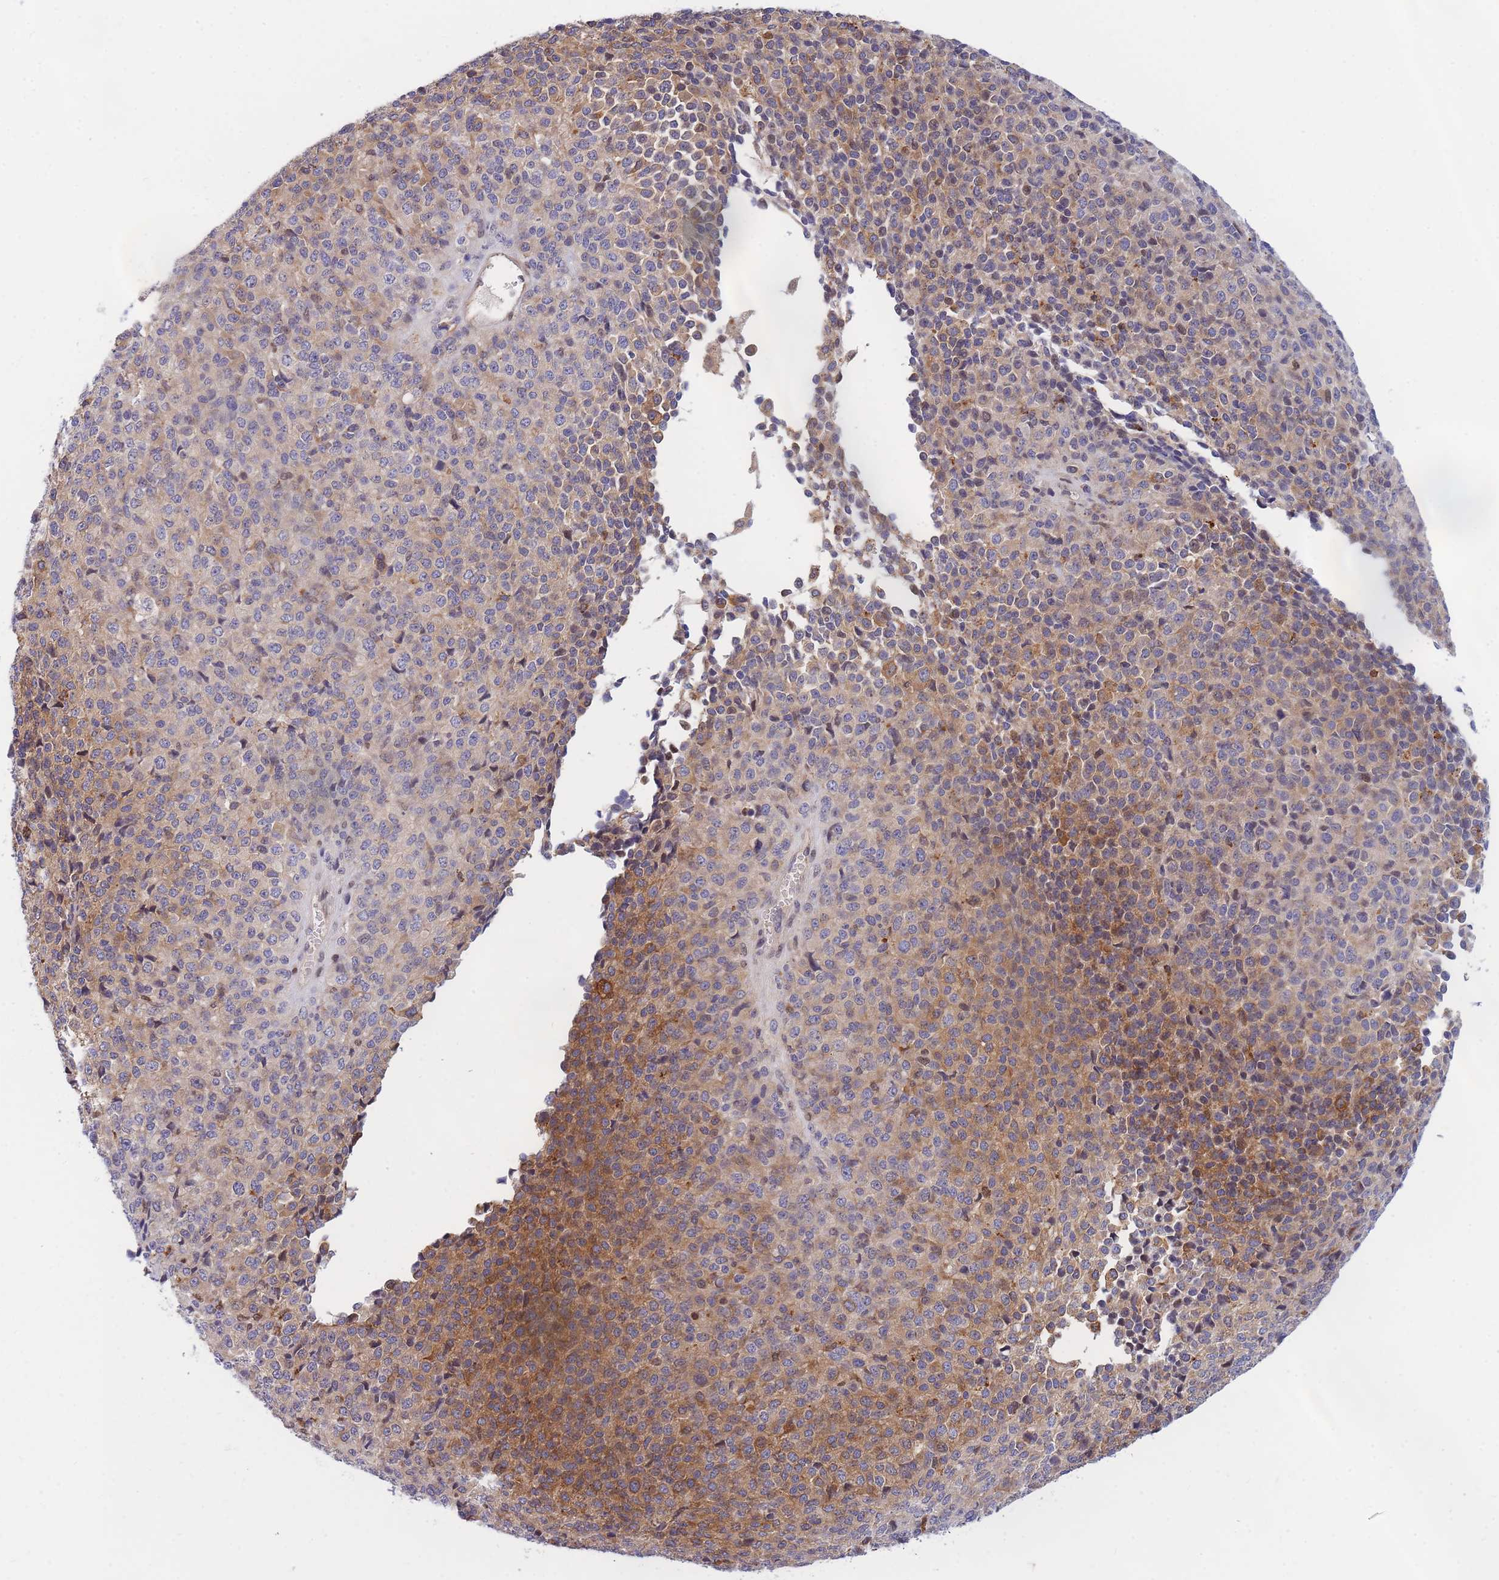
{"staining": {"intensity": "moderate", "quantity": "25%-75%", "location": "cytoplasmic/membranous"}, "tissue": "melanoma", "cell_type": "Tumor cells", "image_type": "cancer", "snomed": [{"axis": "morphology", "description": "Malignant melanoma, Metastatic site"}, {"axis": "topography", "description": "Brain"}], "caption": "Immunohistochemistry histopathology image of neoplastic tissue: human malignant melanoma (metastatic site) stained using immunohistochemistry (IHC) exhibits medium levels of moderate protein expression localized specifically in the cytoplasmic/membranous of tumor cells, appearing as a cytoplasmic/membranous brown color.", "gene": "CRACD", "patient": {"sex": "female", "age": 56}}